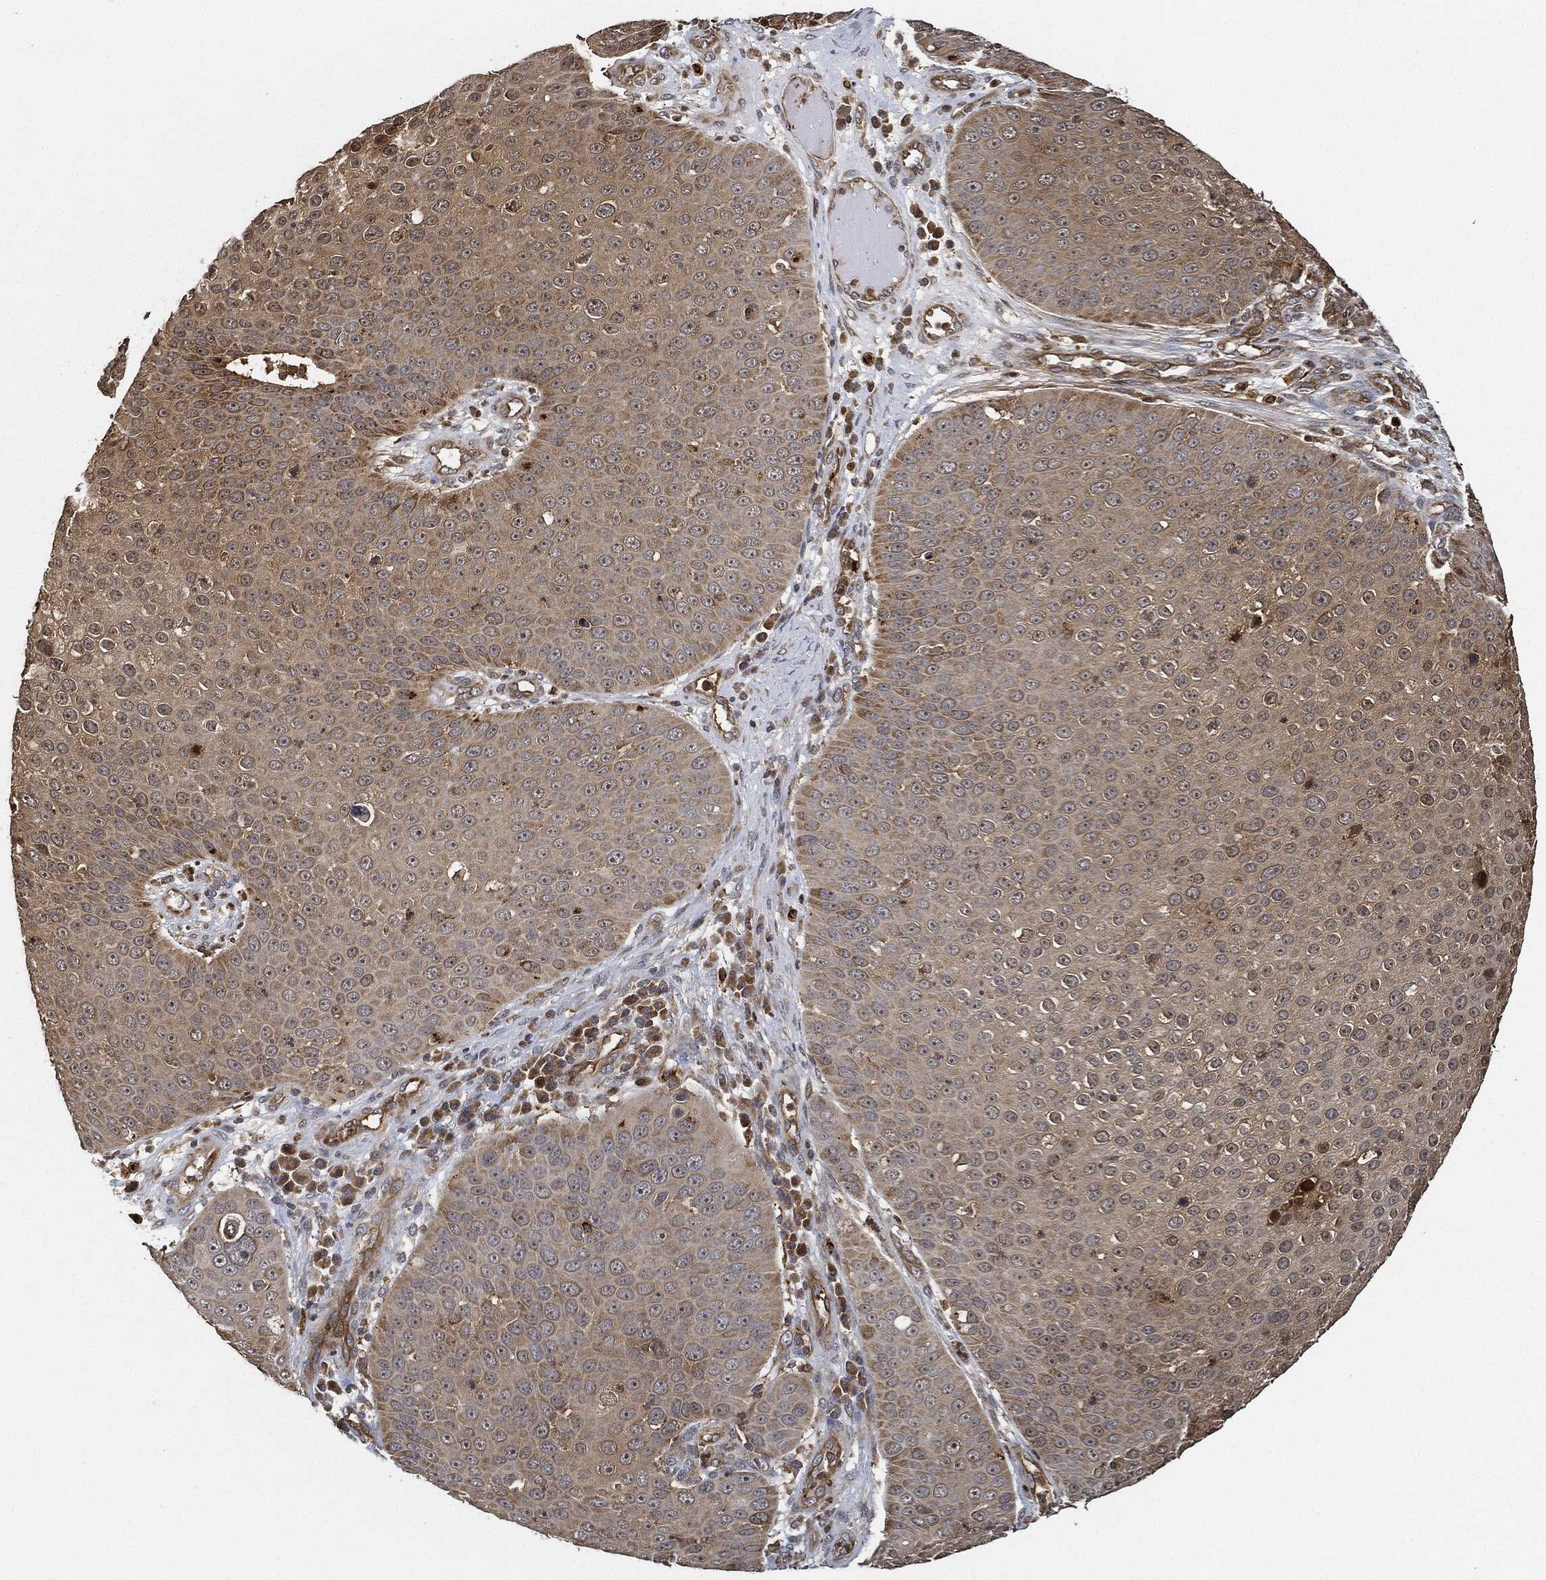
{"staining": {"intensity": "moderate", "quantity": "25%-75%", "location": "cytoplasmic/membranous"}, "tissue": "skin cancer", "cell_type": "Tumor cells", "image_type": "cancer", "snomed": [{"axis": "morphology", "description": "Squamous cell carcinoma, NOS"}, {"axis": "topography", "description": "Skin"}], "caption": "This micrograph exhibits squamous cell carcinoma (skin) stained with IHC to label a protein in brown. The cytoplasmic/membranous of tumor cells show moderate positivity for the protein. Nuclei are counter-stained blue.", "gene": "MAP3K3", "patient": {"sex": "male", "age": 71}}